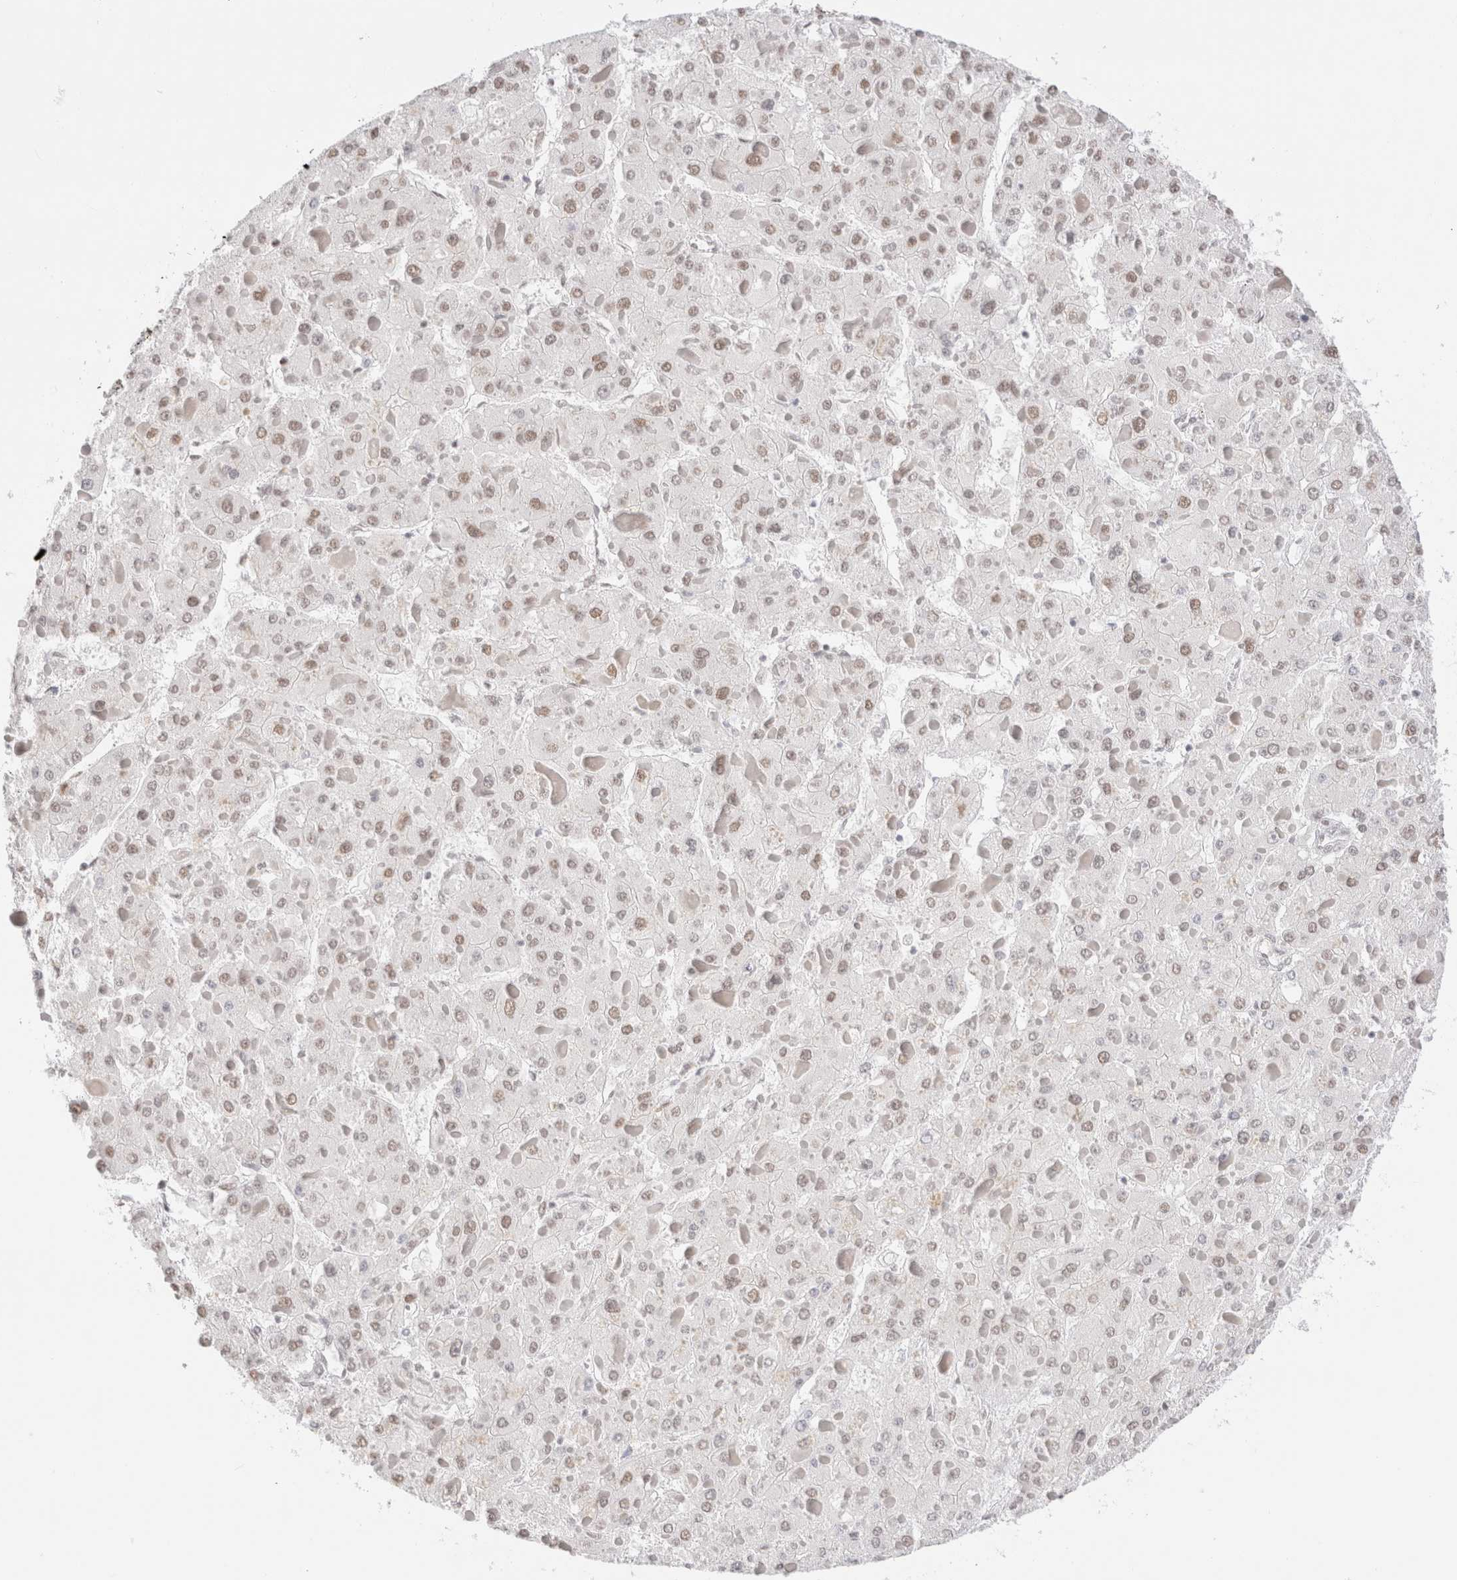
{"staining": {"intensity": "weak", "quantity": "25%-75%", "location": "nuclear"}, "tissue": "liver cancer", "cell_type": "Tumor cells", "image_type": "cancer", "snomed": [{"axis": "morphology", "description": "Carcinoma, Hepatocellular, NOS"}, {"axis": "topography", "description": "Liver"}], "caption": "Protein staining by immunohistochemistry displays weak nuclear staining in approximately 25%-75% of tumor cells in hepatocellular carcinoma (liver).", "gene": "SUPT3H", "patient": {"sex": "female", "age": 73}}